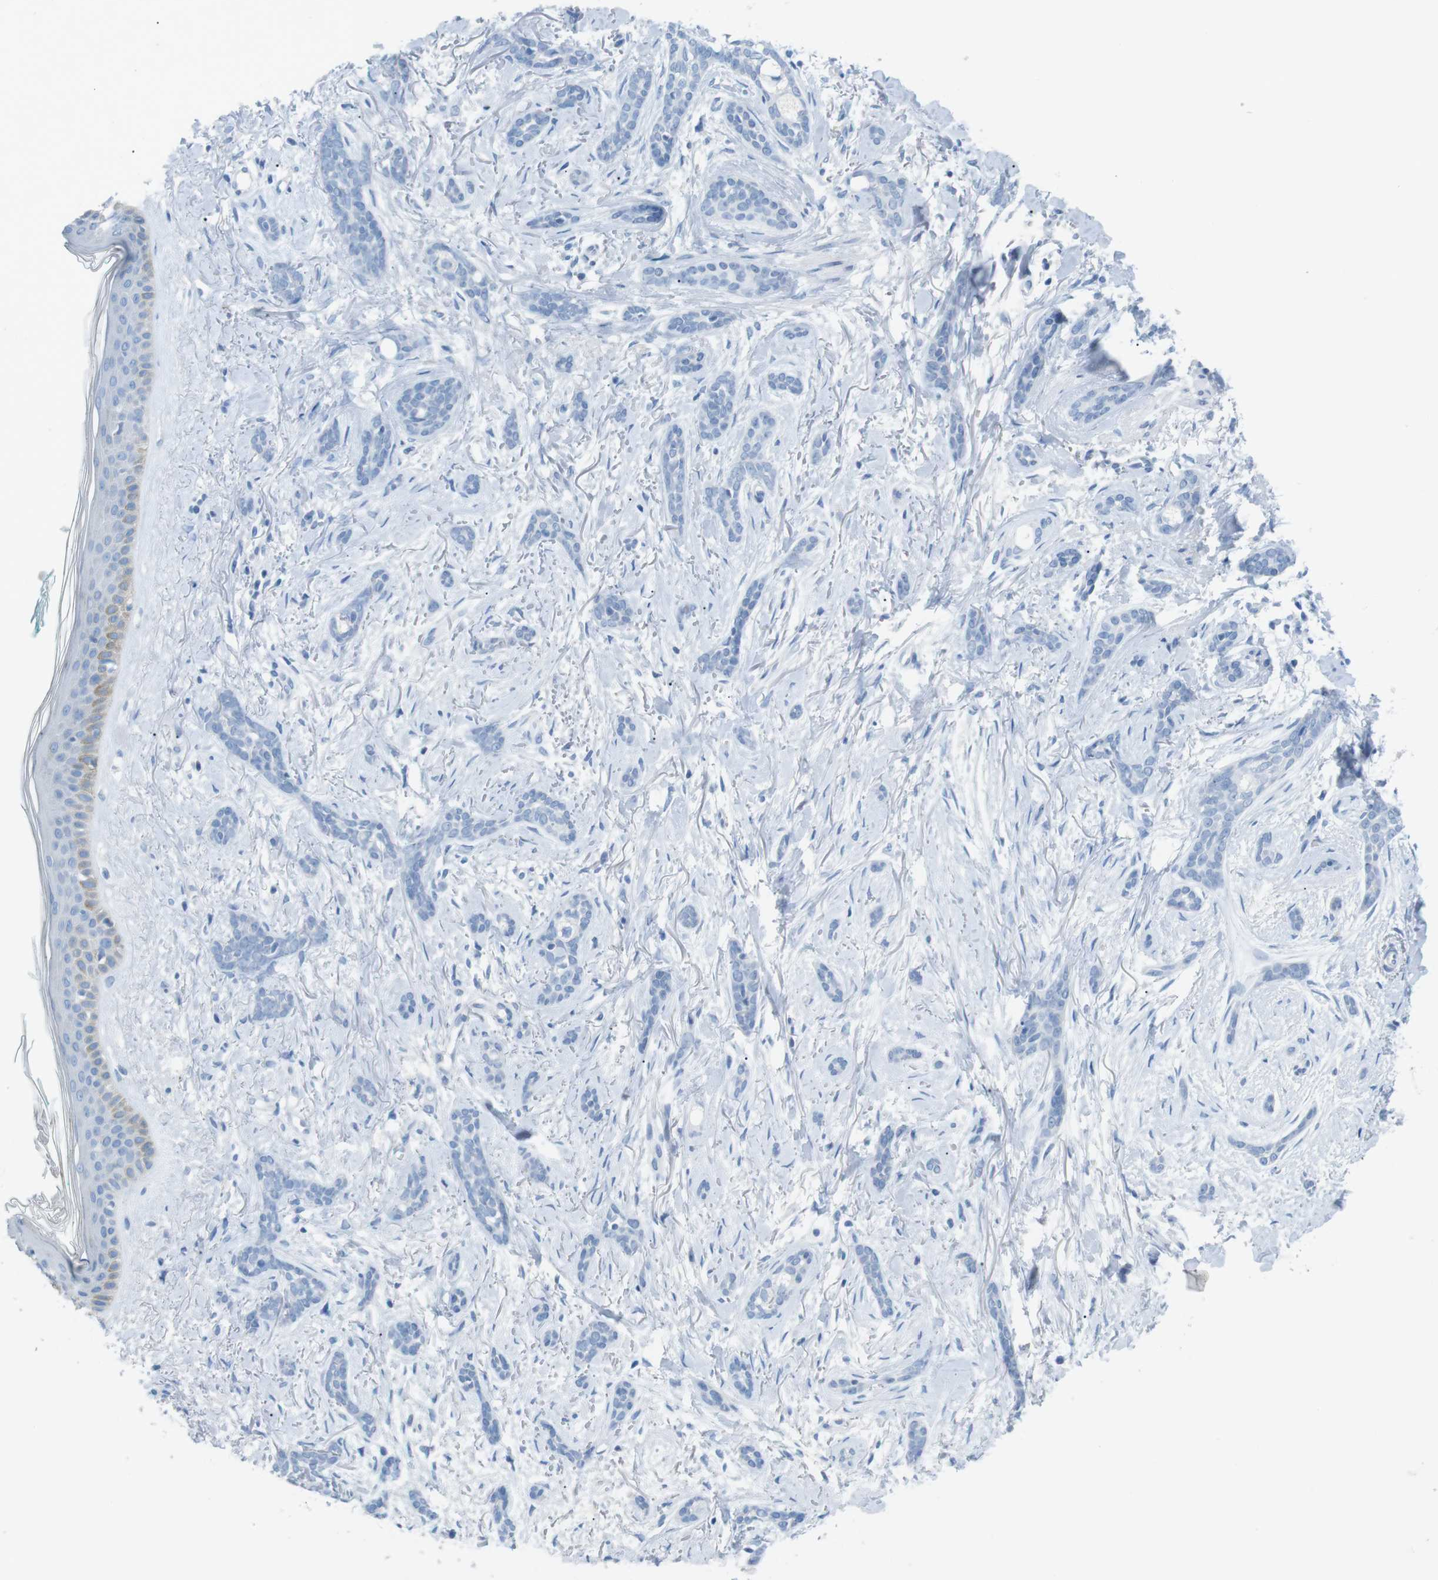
{"staining": {"intensity": "negative", "quantity": "none", "location": "none"}, "tissue": "skin cancer", "cell_type": "Tumor cells", "image_type": "cancer", "snomed": [{"axis": "morphology", "description": "Basal cell carcinoma"}, {"axis": "morphology", "description": "Adnexal tumor, benign"}, {"axis": "topography", "description": "Skin"}], "caption": "Protein analysis of skin cancer (benign adnexal tumor) displays no significant staining in tumor cells. The staining is performed using DAB brown chromogen with nuclei counter-stained in using hematoxylin.", "gene": "SALL4", "patient": {"sex": "female", "age": 42}}